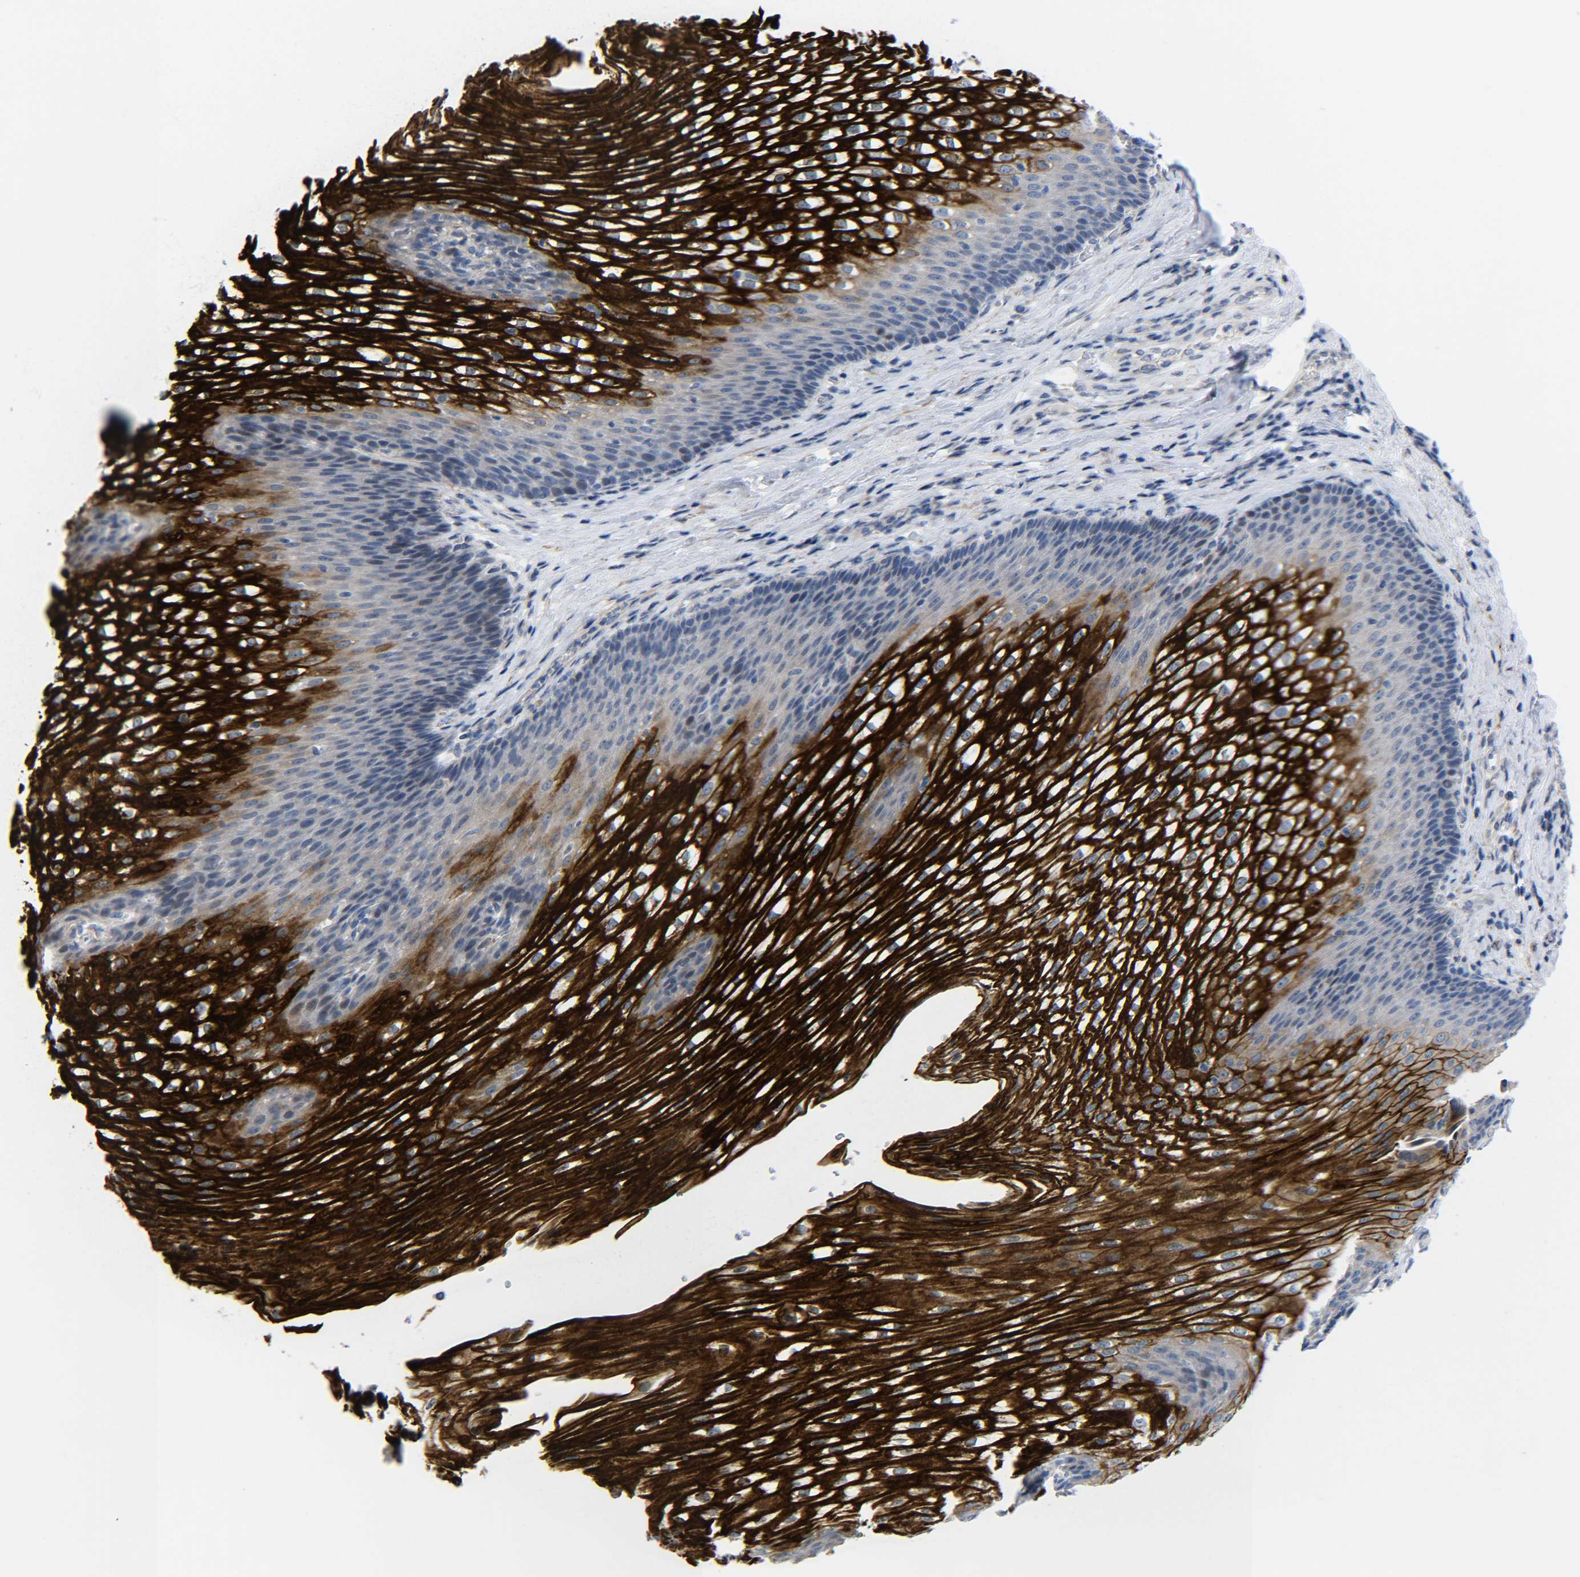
{"staining": {"intensity": "strong", "quantity": "25%-75%", "location": "cytoplasmic/membranous"}, "tissue": "esophagus", "cell_type": "Squamous epithelial cells", "image_type": "normal", "snomed": [{"axis": "morphology", "description": "Normal tissue, NOS"}, {"axis": "topography", "description": "Esophagus"}], "caption": "High-magnification brightfield microscopy of unremarkable esophagus stained with DAB (3,3'-diaminobenzidine) (brown) and counterstained with hematoxylin (blue). squamous epithelial cells exhibit strong cytoplasmic/membranous positivity is identified in about25%-75% of cells.", "gene": "CMTM1", "patient": {"sex": "male", "age": 48}}